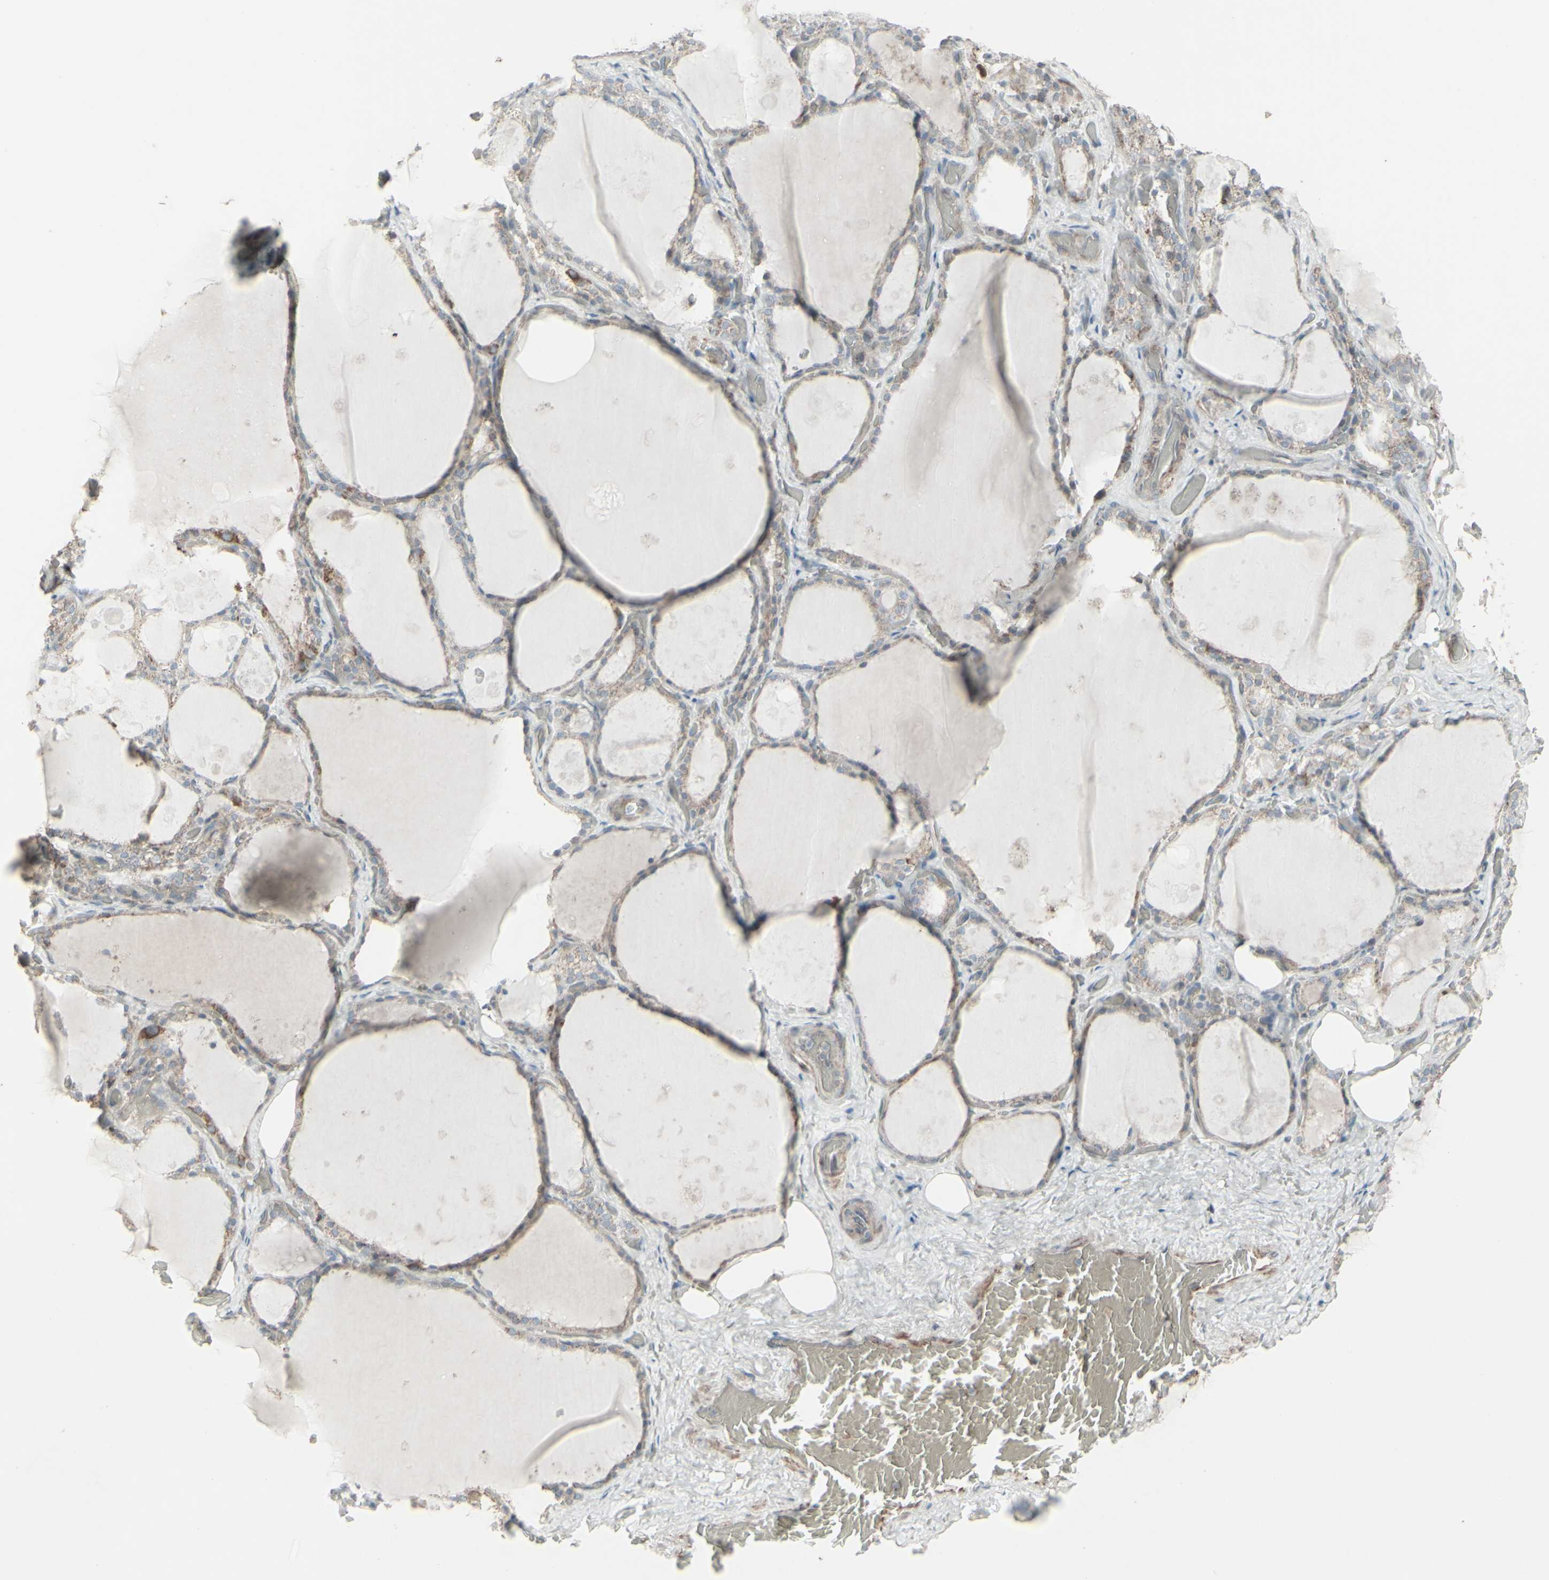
{"staining": {"intensity": "weak", "quantity": ">75%", "location": "cytoplasmic/membranous"}, "tissue": "thyroid gland", "cell_type": "Glandular cells", "image_type": "normal", "snomed": [{"axis": "morphology", "description": "Normal tissue, NOS"}, {"axis": "topography", "description": "Thyroid gland"}], "caption": "High-magnification brightfield microscopy of normal thyroid gland stained with DAB (brown) and counterstained with hematoxylin (blue). glandular cells exhibit weak cytoplasmic/membranous staining is present in about>75% of cells.", "gene": "GMNN", "patient": {"sex": "male", "age": 61}}